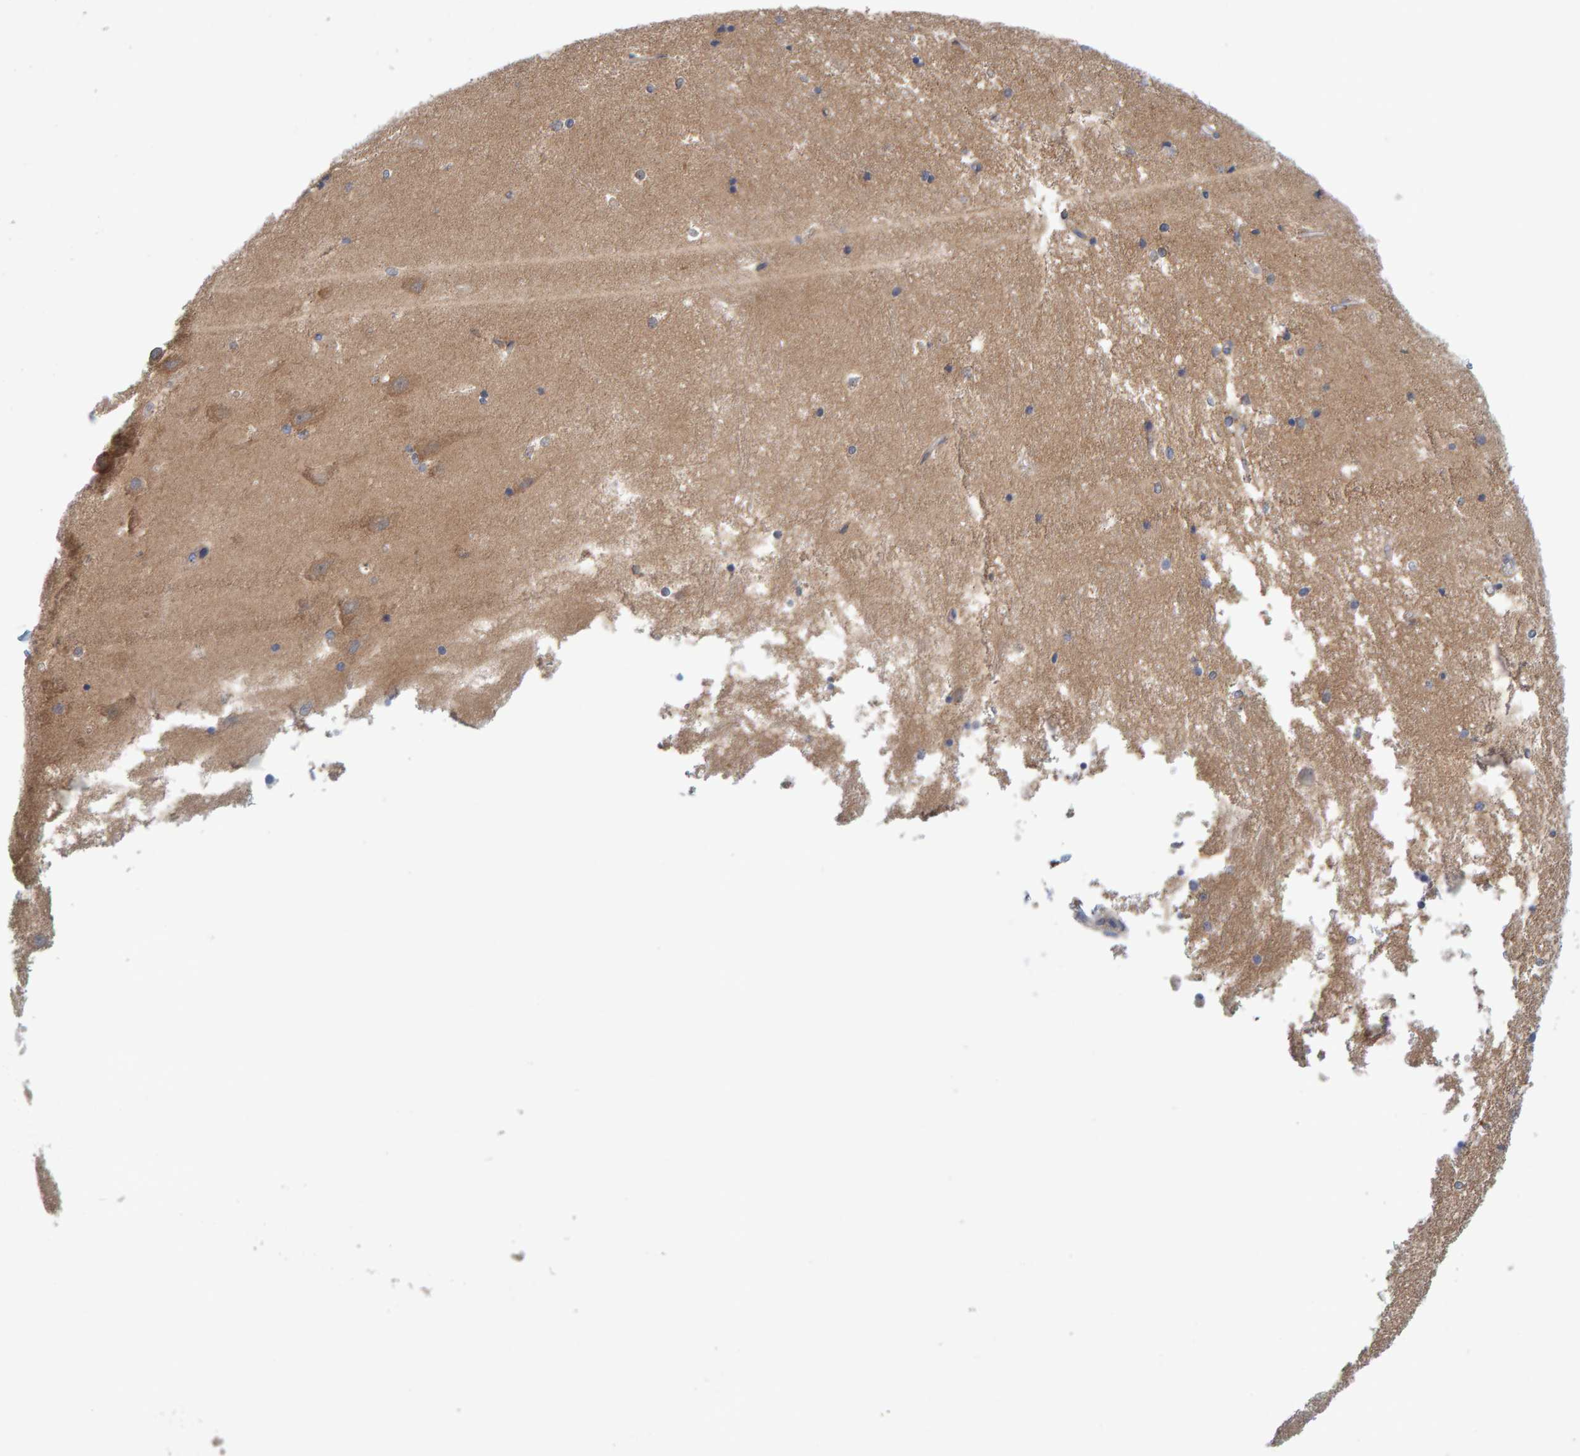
{"staining": {"intensity": "weak", "quantity": "25%-75%", "location": "cytoplasmic/membranous"}, "tissue": "hippocampus", "cell_type": "Glial cells", "image_type": "normal", "snomed": [{"axis": "morphology", "description": "Normal tissue, NOS"}, {"axis": "topography", "description": "Hippocampus"}], "caption": "A micrograph of hippocampus stained for a protein displays weak cytoplasmic/membranous brown staining in glial cells.", "gene": "TATDN1", "patient": {"sex": "male", "age": 45}}